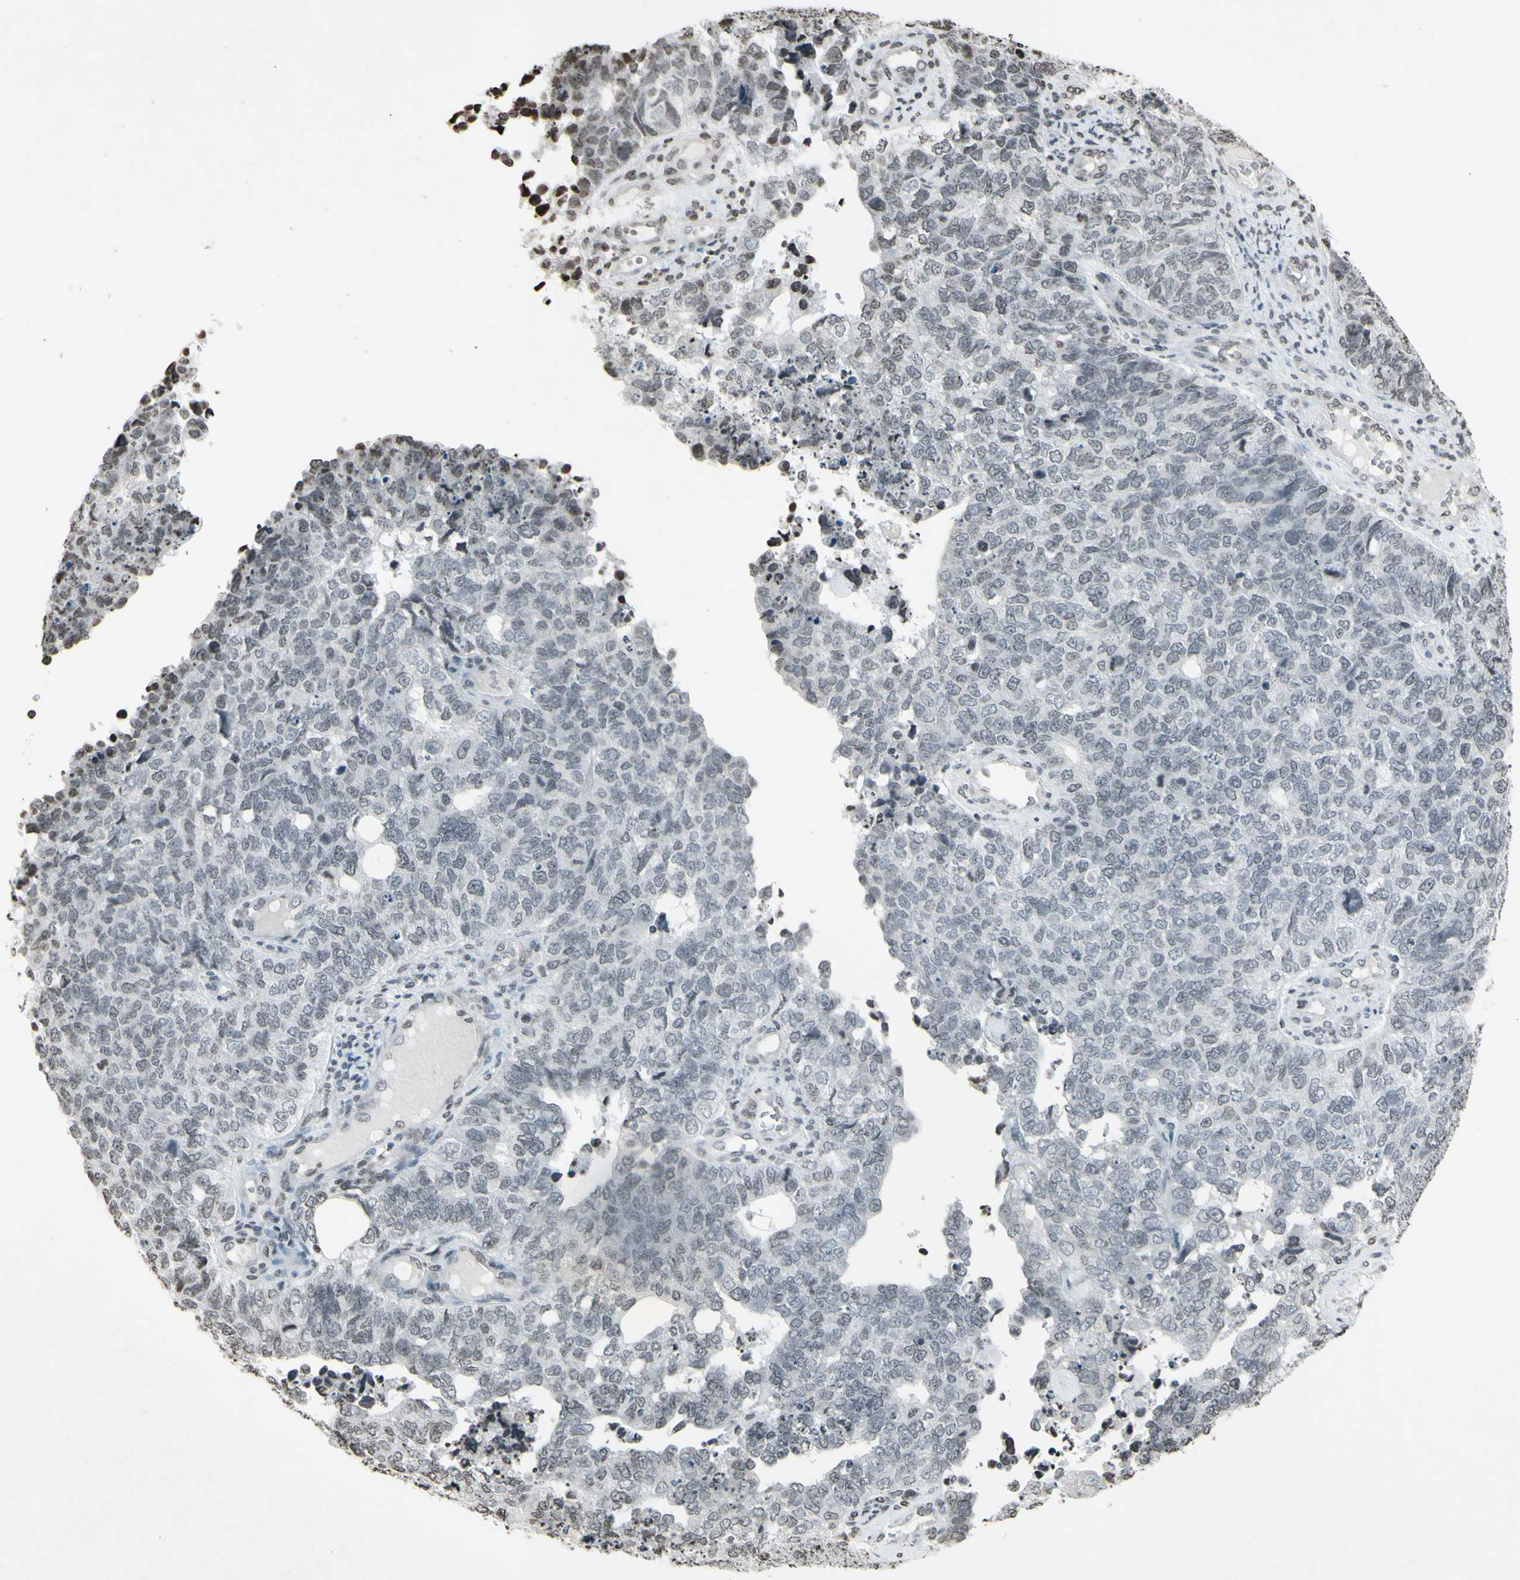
{"staining": {"intensity": "negative", "quantity": "none", "location": "none"}, "tissue": "cervical cancer", "cell_type": "Tumor cells", "image_type": "cancer", "snomed": [{"axis": "morphology", "description": "Squamous cell carcinoma, NOS"}, {"axis": "topography", "description": "Cervix"}], "caption": "Tumor cells show no significant protein expression in cervical cancer (squamous cell carcinoma).", "gene": "CD79B", "patient": {"sex": "female", "age": 63}}